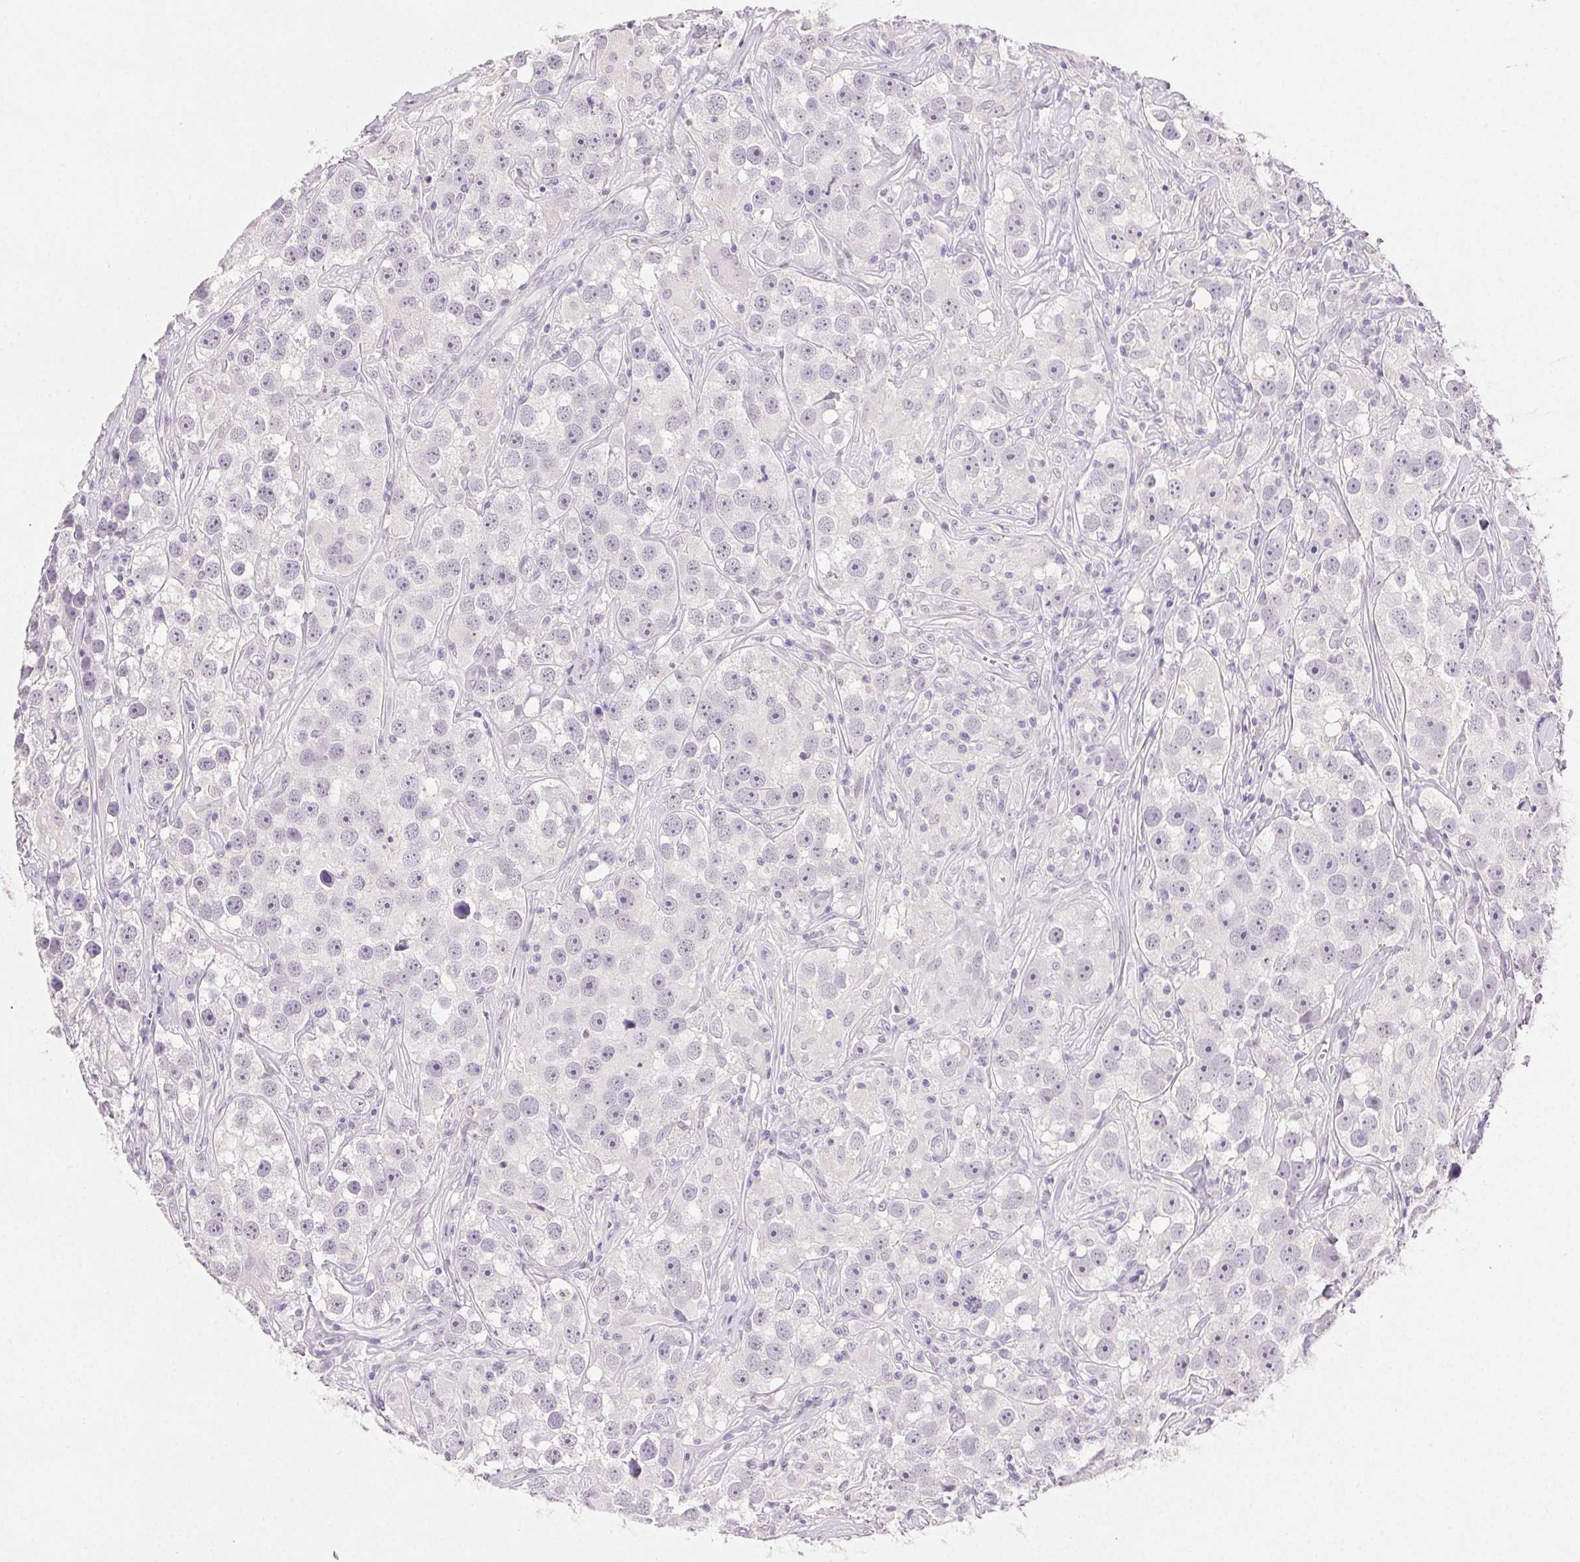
{"staining": {"intensity": "negative", "quantity": "none", "location": "none"}, "tissue": "testis cancer", "cell_type": "Tumor cells", "image_type": "cancer", "snomed": [{"axis": "morphology", "description": "Seminoma, NOS"}, {"axis": "topography", "description": "Testis"}], "caption": "IHC image of neoplastic tissue: testis seminoma stained with DAB exhibits no significant protein staining in tumor cells. (Stains: DAB IHC with hematoxylin counter stain, Microscopy: brightfield microscopy at high magnification).", "gene": "CLDN10", "patient": {"sex": "male", "age": 49}}